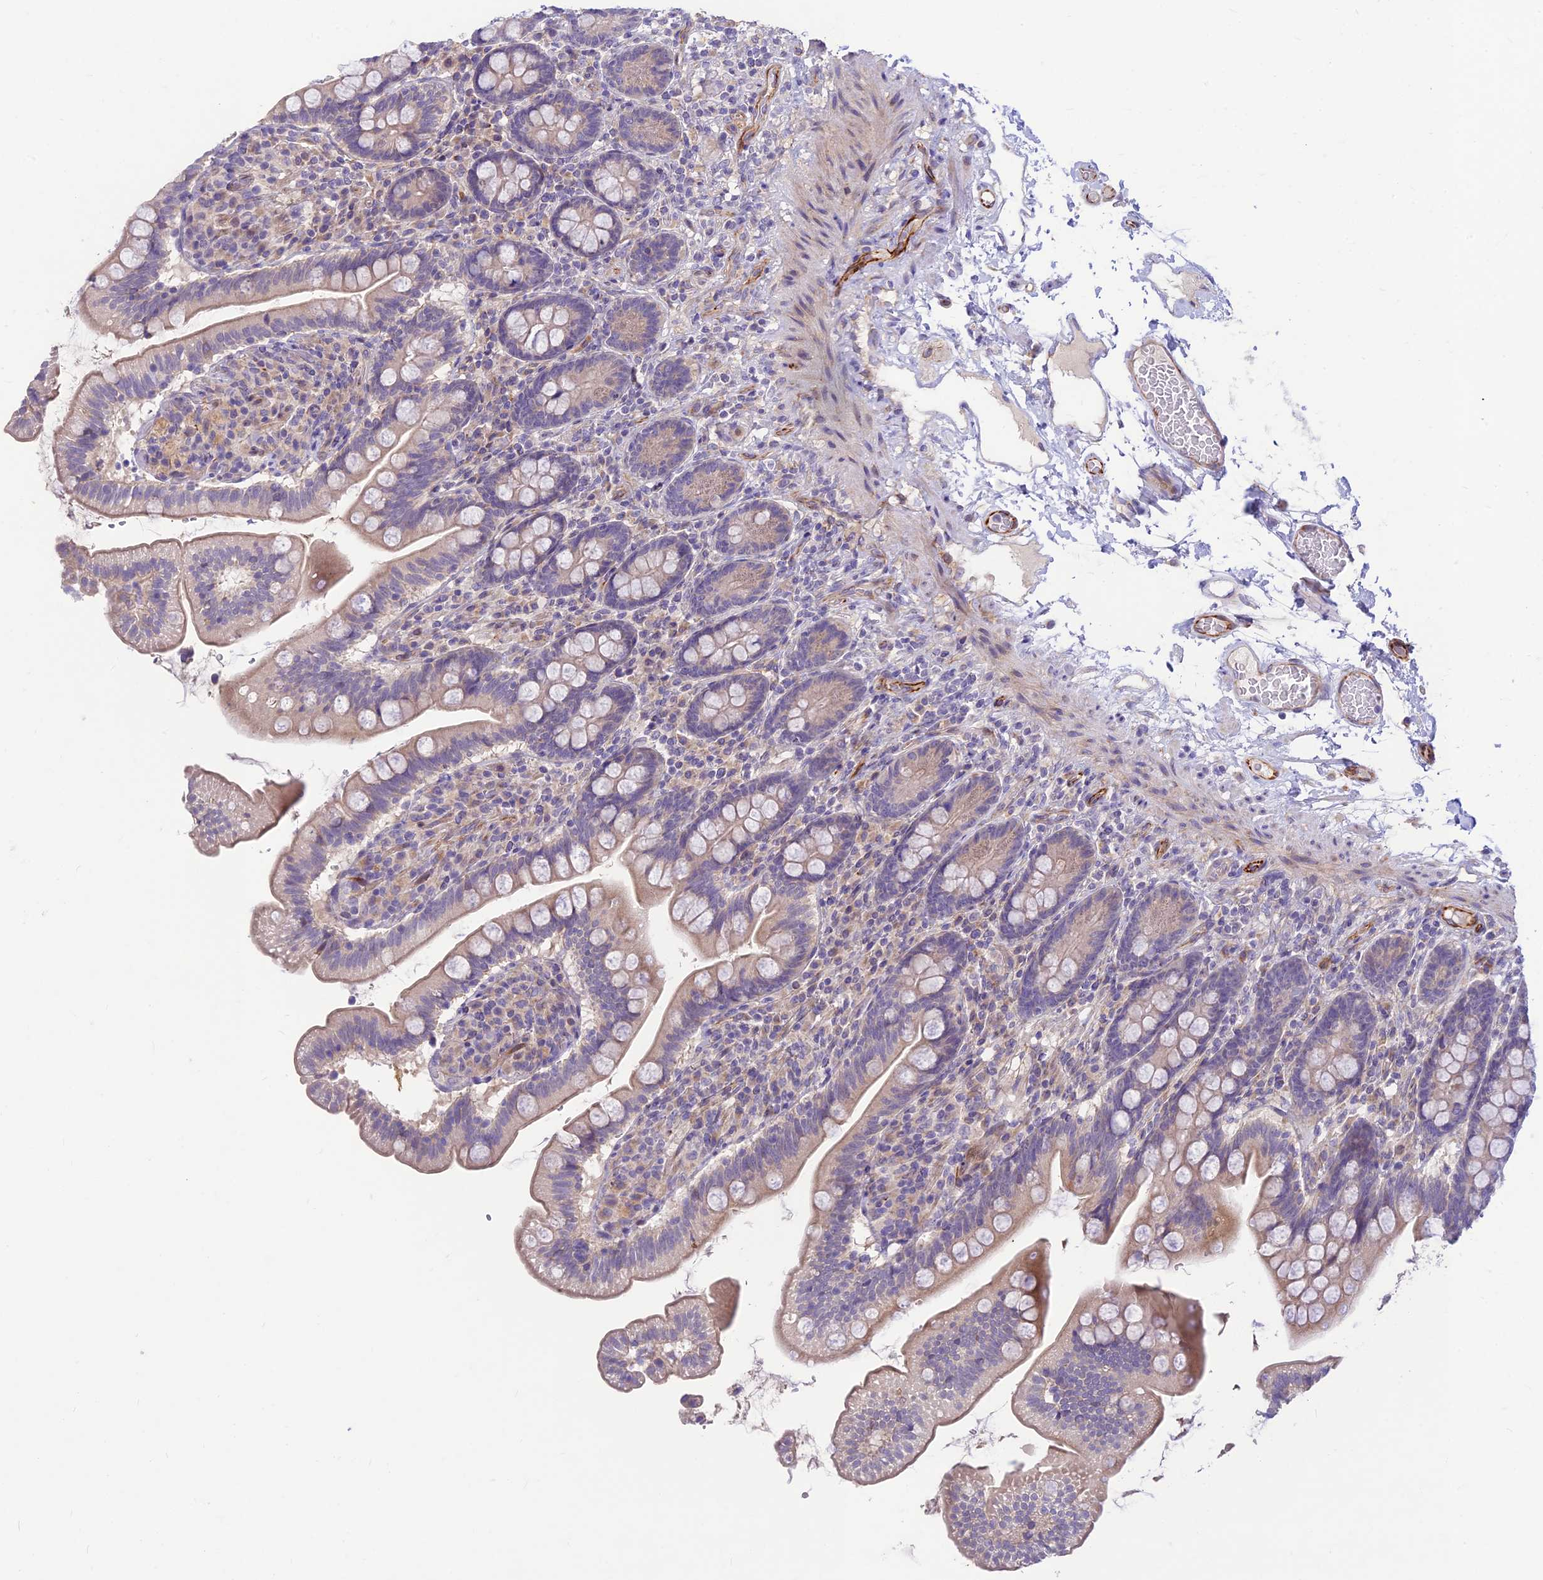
{"staining": {"intensity": "weak", "quantity": "25%-75%", "location": "cytoplasmic/membranous"}, "tissue": "small intestine", "cell_type": "Glandular cells", "image_type": "normal", "snomed": [{"axis": "morphology", "description": "Normal tissue, NOS"}, {"axis": "topography", "description": "Small intestine"}], "caption": "Brown immunohistochemical staining in benign human small intestine reveals weak cytoplasmic/membranous staining in approximately 25%-75% of glandular cells. The staining was performed using DAB (3,3'-diaminobenzidine), with brown indicating positive protein expression. Nuclei are stained blue with hematoxylin.", "gene": "ST8SIA5", "patient": {"sex": "female", "age": 64}}